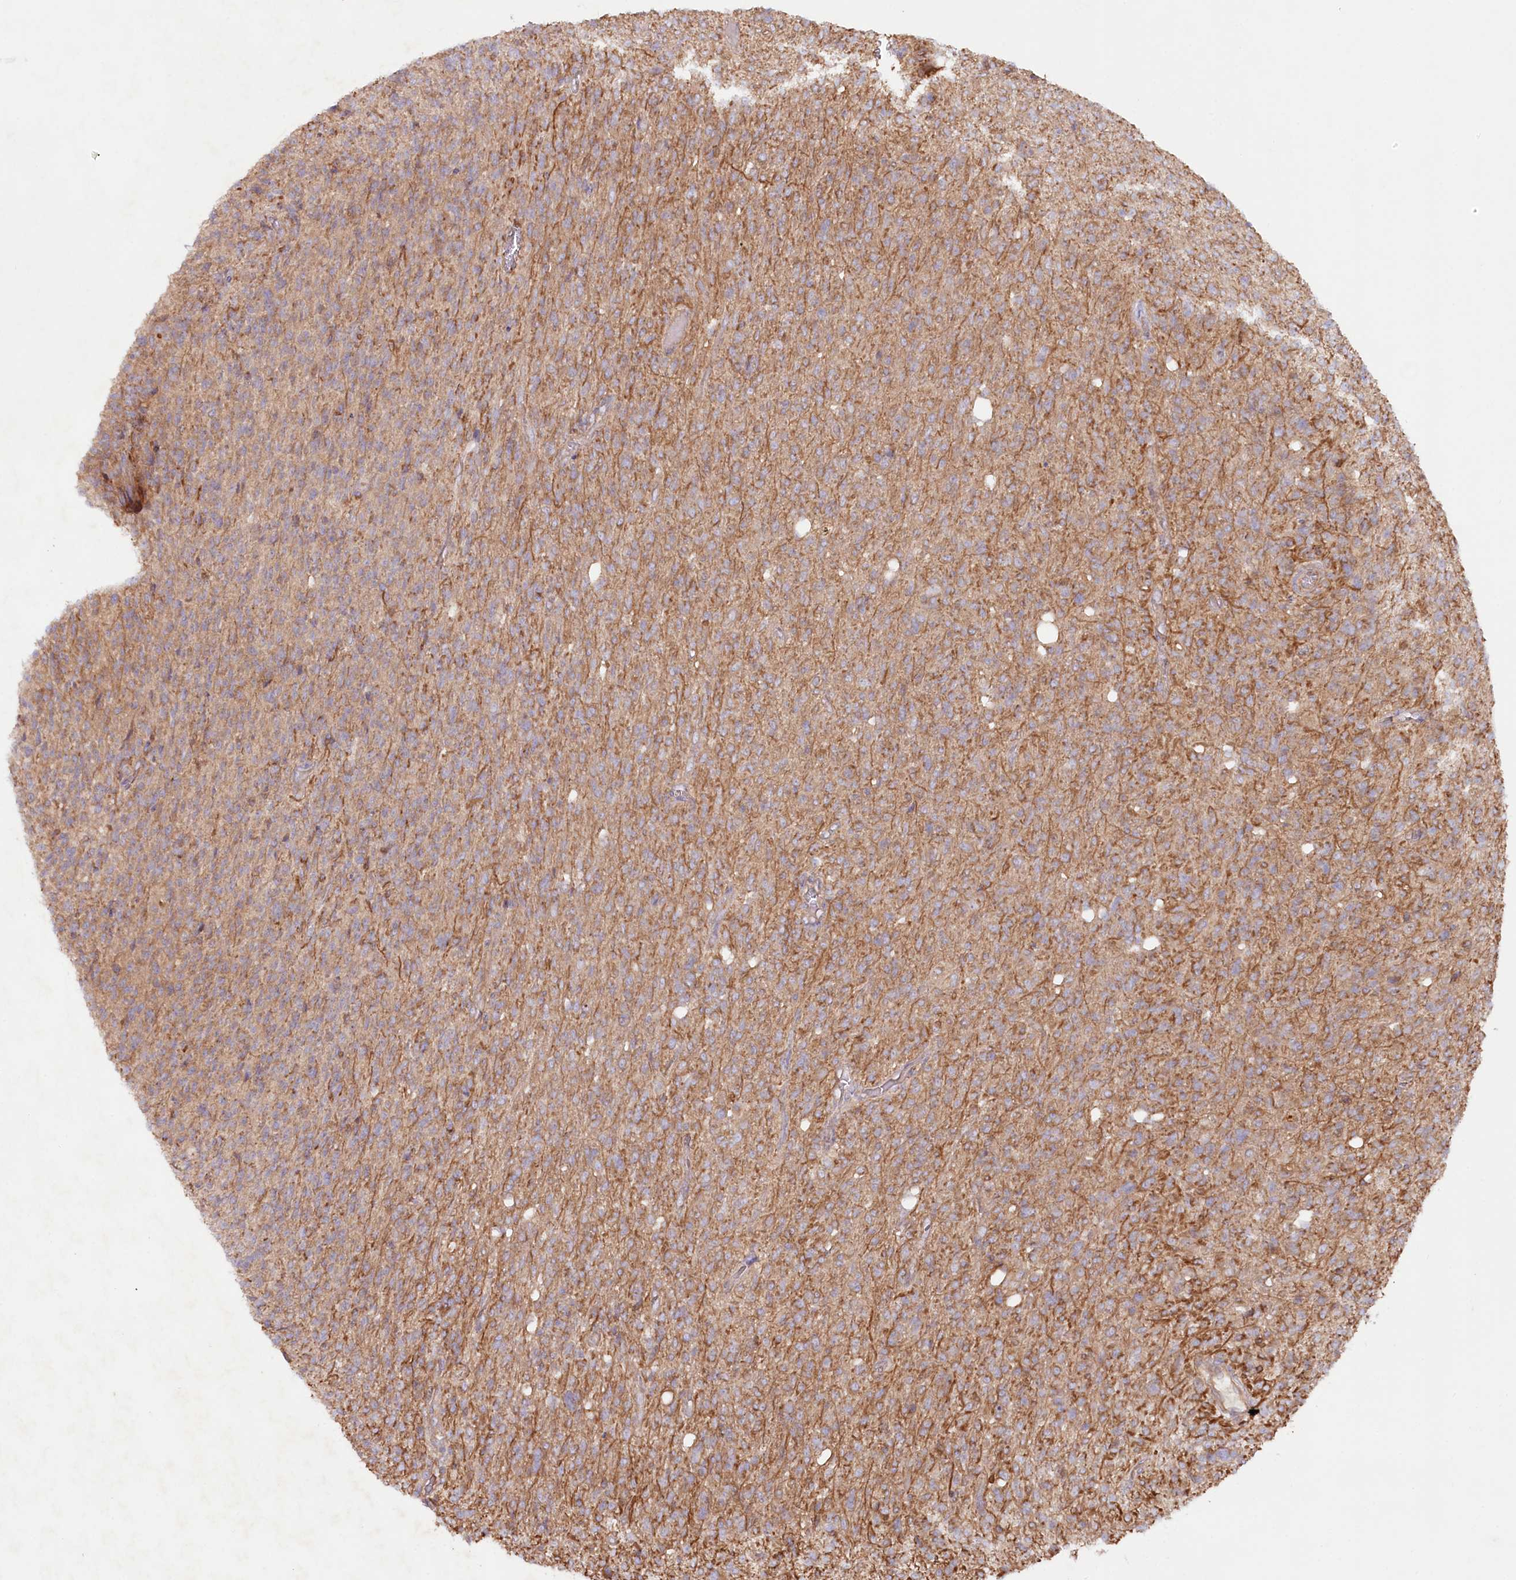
{"staining": {"intensity": "weak", "quantity": ">75%", "location": "cytoplasmic/membranous"}, "tissue": "glioma", "cell_type": "Tumor cells", "image_type": "cancer", "snomed": [{"axis": "morphology", "description": "Glioma, malignant, High grade"}, {"axis": "topography", "description": "Brain"}], "caption": "A brown stain shows weak cytoplasmic/membranous positivity of a protein in glioma tumor cells.", "gene": "TNIP1", "patient": {"sex": "female", "age": 57}}